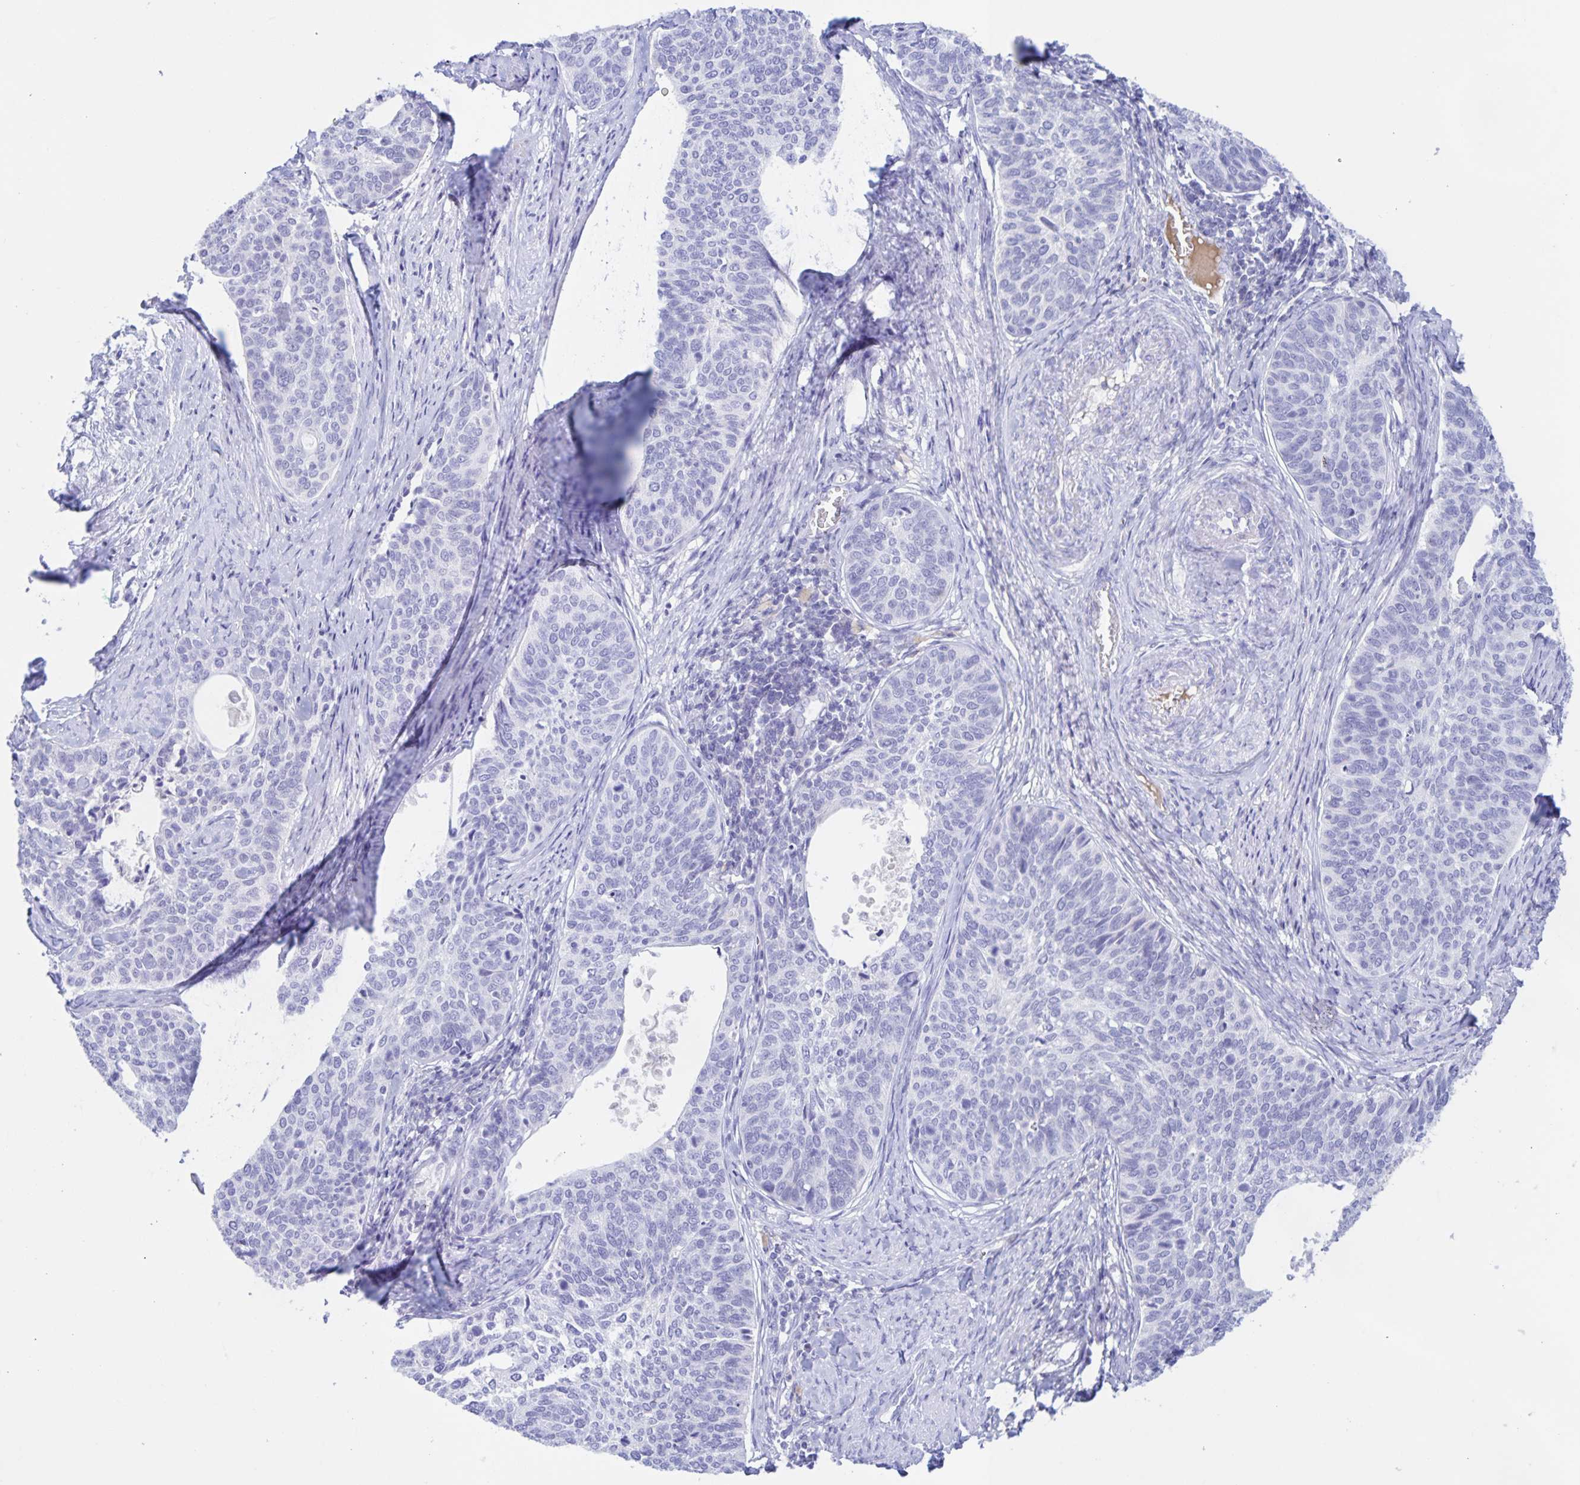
{"staining": {"intensity": "negative", "quantity": "none", "location": "none"}, "tissue": "cervical cancer", "cell_type": "Tumor cells", "image_type": "cancer", "snomed": [{"axis": "morphology", "description": "Squamous cell carcinoma, NOS"}, {"axis": "topography", "description": "Cervix"}], "caption": "Protein analysis of cervical cancer demonstrates no significant staining in tumor cells. Brightfield microscopy of IHC stained with DAB (brown) and hematoxylin (blue), captured at high magnification.", "gene": "CATSPER4", "patient": {"sex": "female", "age": 69}}